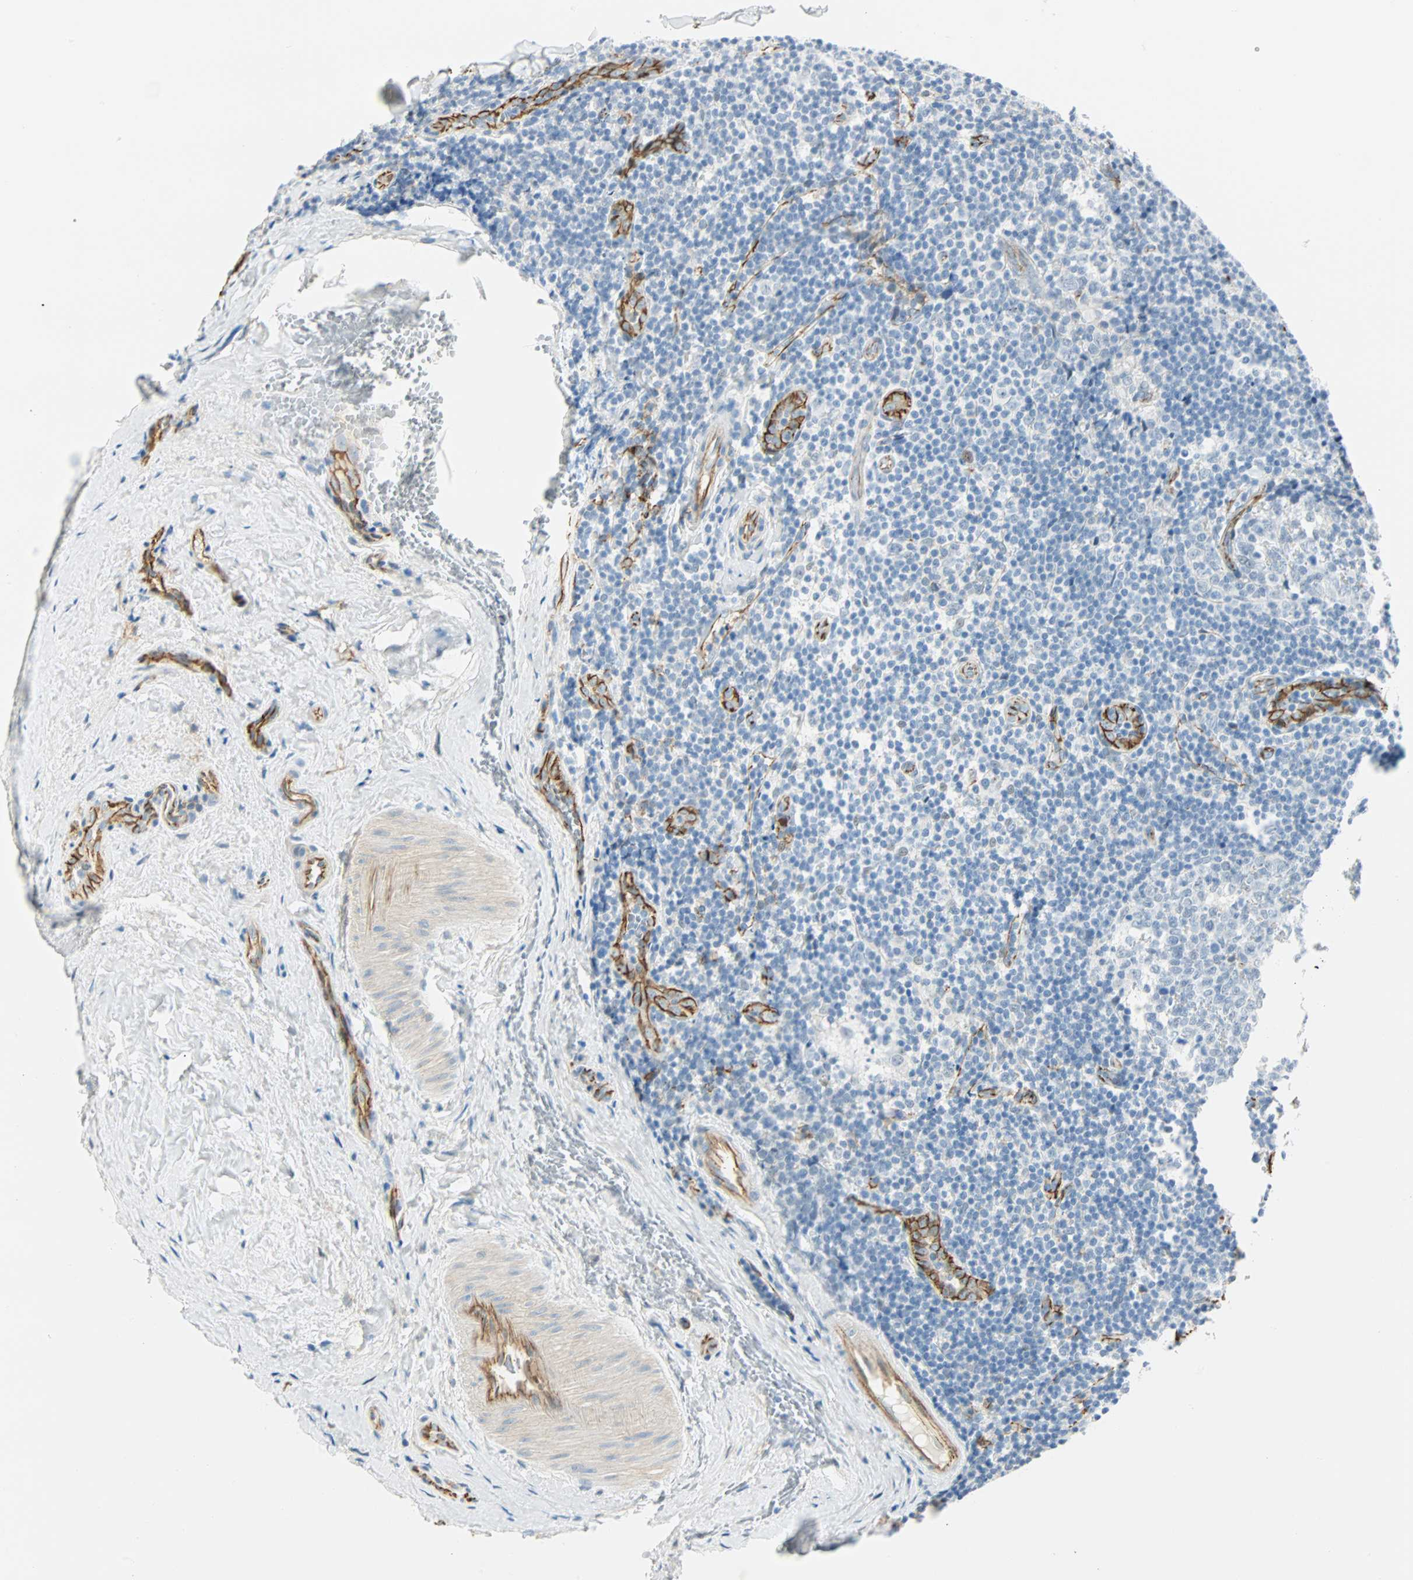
{"staining": {"intensity": "negative", "quantity": "none", "location": "none"}, "tissue": "tonsil", "cell_type": "Germinal center cells", "image_type": "normal", "snomed": [{"axis": "morphology", "description": "Normal tissue, NOS"}, {"axis": "topography", "description": "Tonsil"}], "caption": "Immunohistochemical staining of unremarkable human tonsil shows no significant positivity in germinal center cells. The staining is performed using DAB (3,3'-diaminobenzidine) brown chromogen with nuclei counter-stained in using hematoxylin.", "gene": "VPS9D1", "patient": {"sex": "male", "age": 31}}